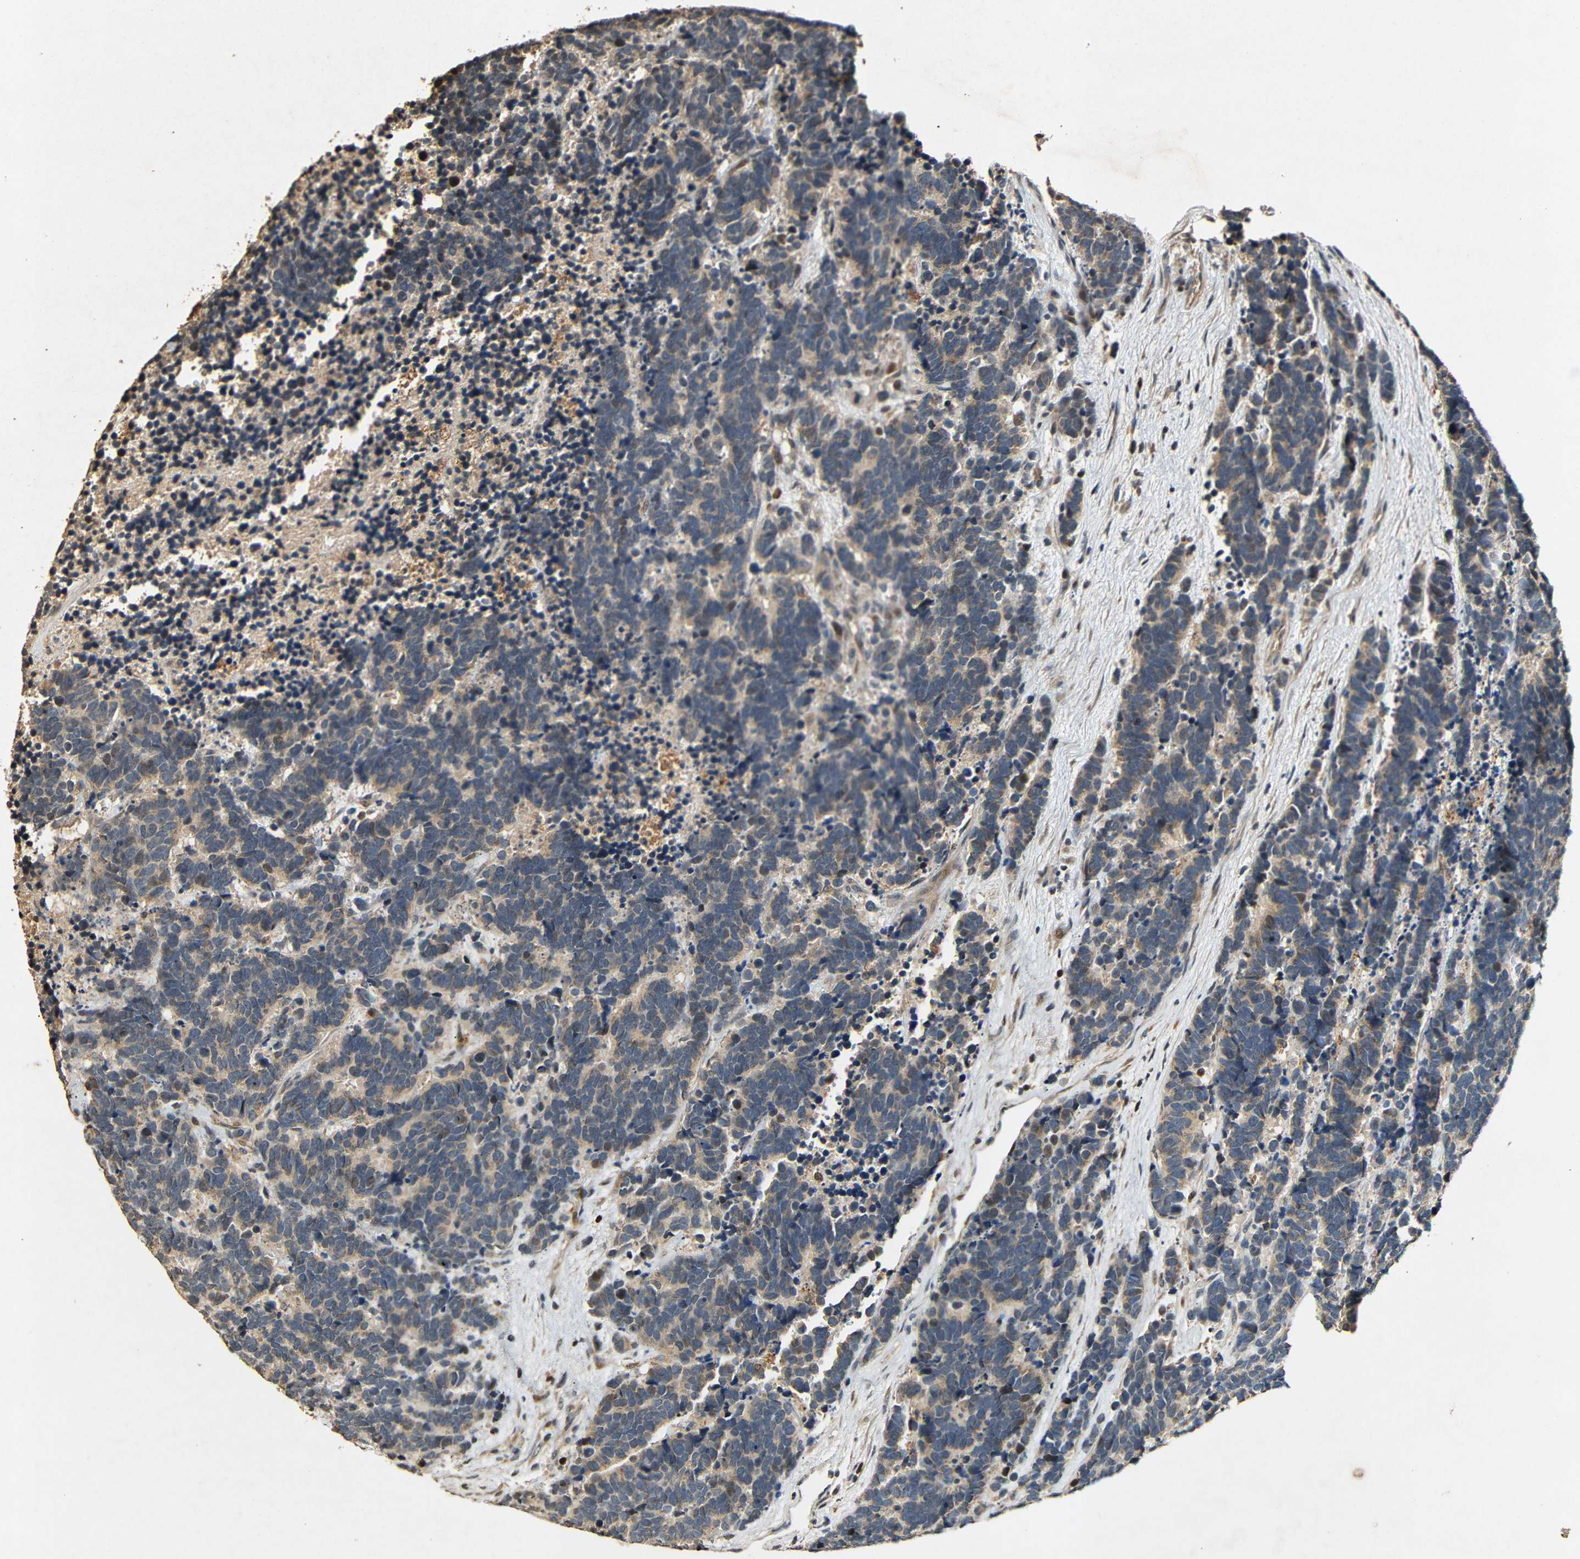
{"staining": {"intensity": "weak", "quantity": ">75%", "location": "cytoplasmic/membranous"}, "tissue": "carcinoid", "cell_type": "Tumor cells", "image_type": "cancer", "snomed": [{"axis": "morphology", "description": "Carcinoma, NOS"}, {"axis": "morphology", "description": "Carcinoid, malignant, NOS"}, {"axis": "topography", "description": "Urinary bladder"}], "caption": "Weak cytoplasmic/membranous staining is identified in about >75% of tumor cells in carcinoma. (DAB (3,3'-diaminobenzidine) IHC, brown staining for protein, blue staining for nuclei).", "gene": "KAZALD1", "patient": {"sex": "male", "age": 57}}